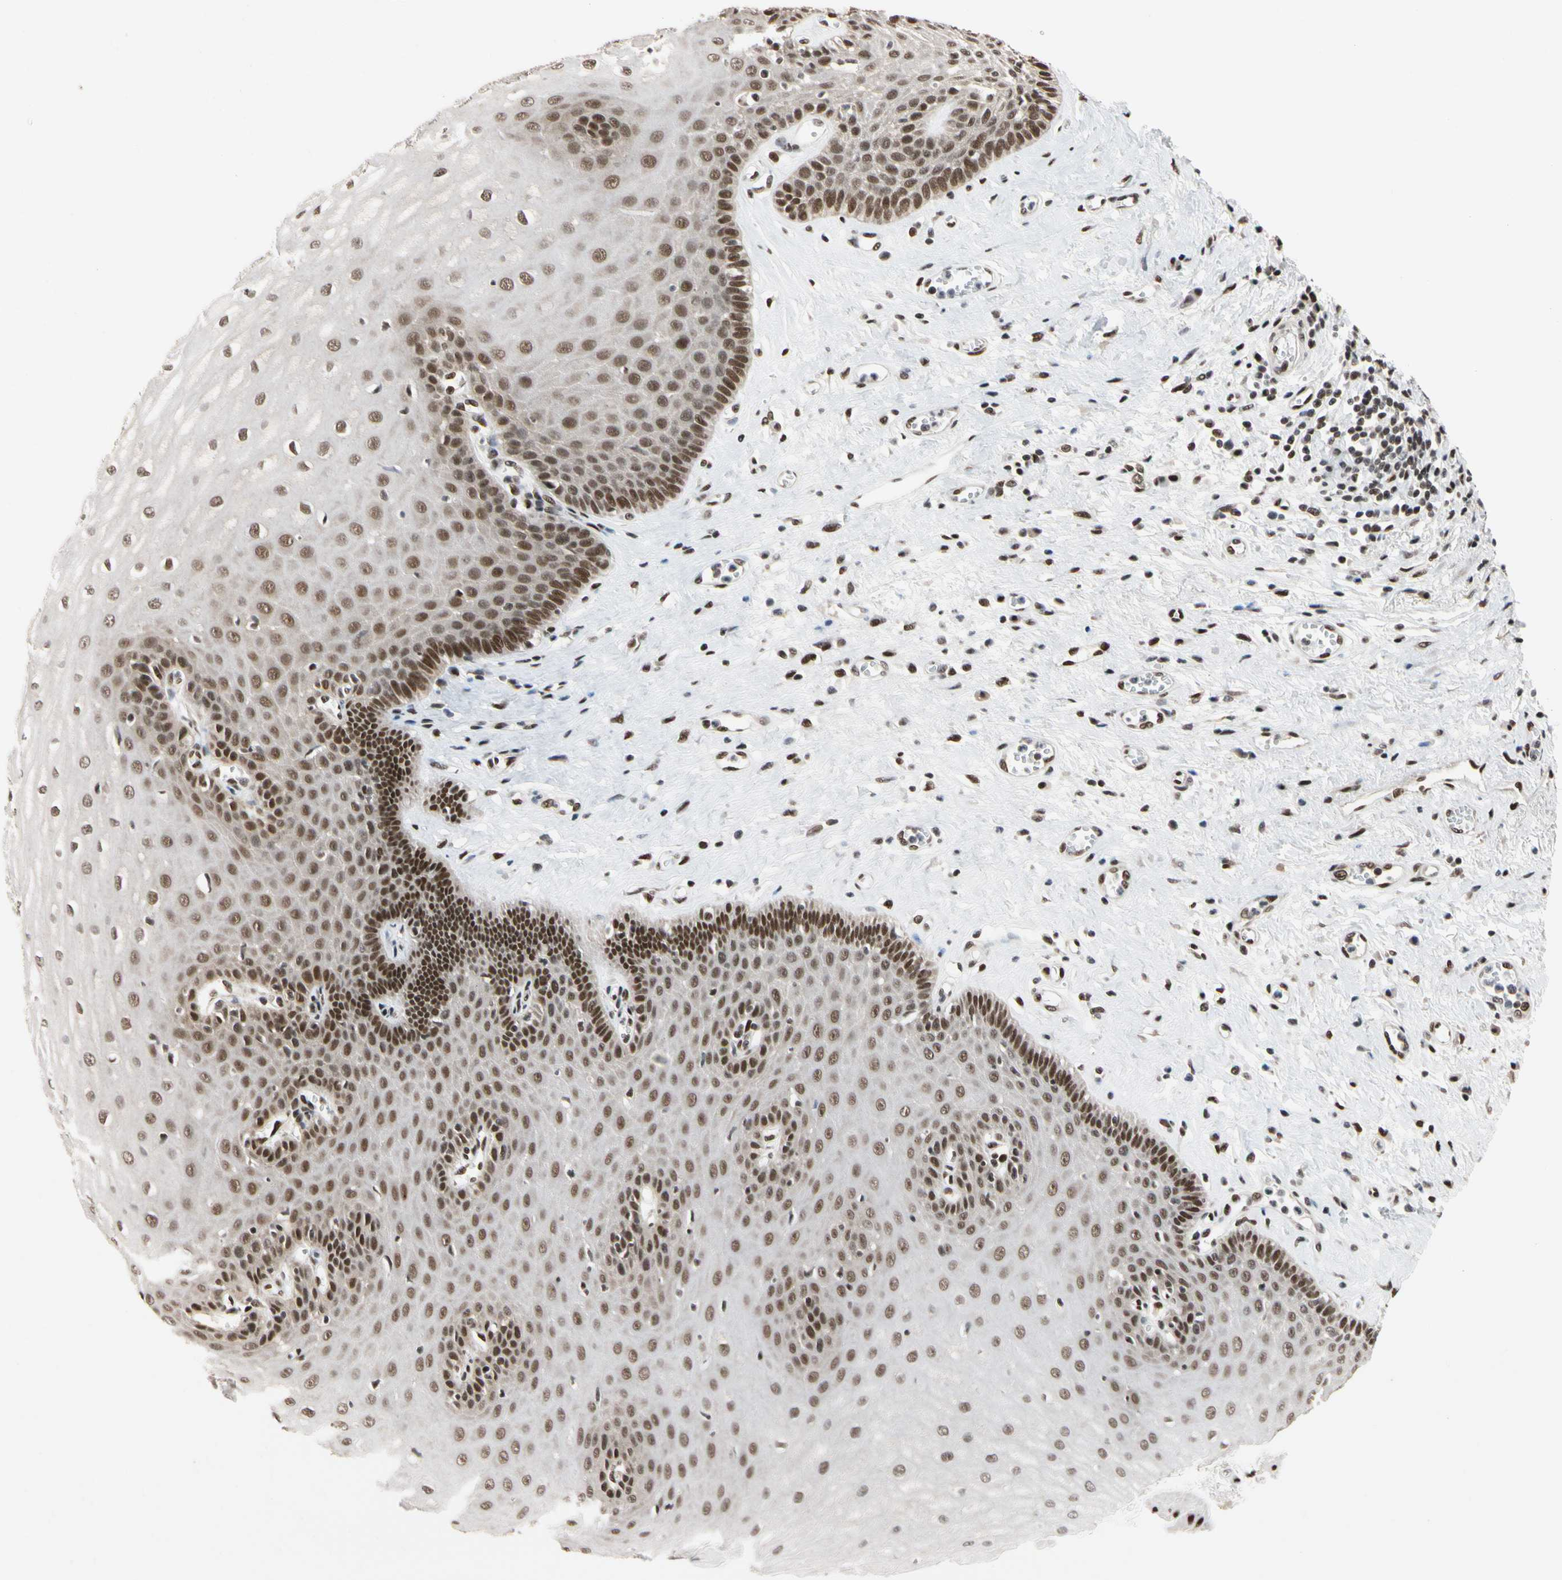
{"staining": {"intensity": "moderate", "quantity": ">75%", "location": "nuclear"}, "tissue": "esophagus", "cell_type": "Squamous epithelial cells", "image_type": "normal", "snomed": [{"axis": "morphology", "description": "Normal tissue, NOS"}, {"axis": "morphology", "description": "Squamous cell carcinoma, NOS"}, {"axis": "topography", "description": "Esophagus"}], "caption": "A photomicrograph showing moderate nuclear positivity in approximately >75% of squamous epithelial cells in unremarkable esophagus, as visualized by brown immunohistochemical staining.", "gene": "FAM98B", "patient": {"sex": "male", "age": 65}}